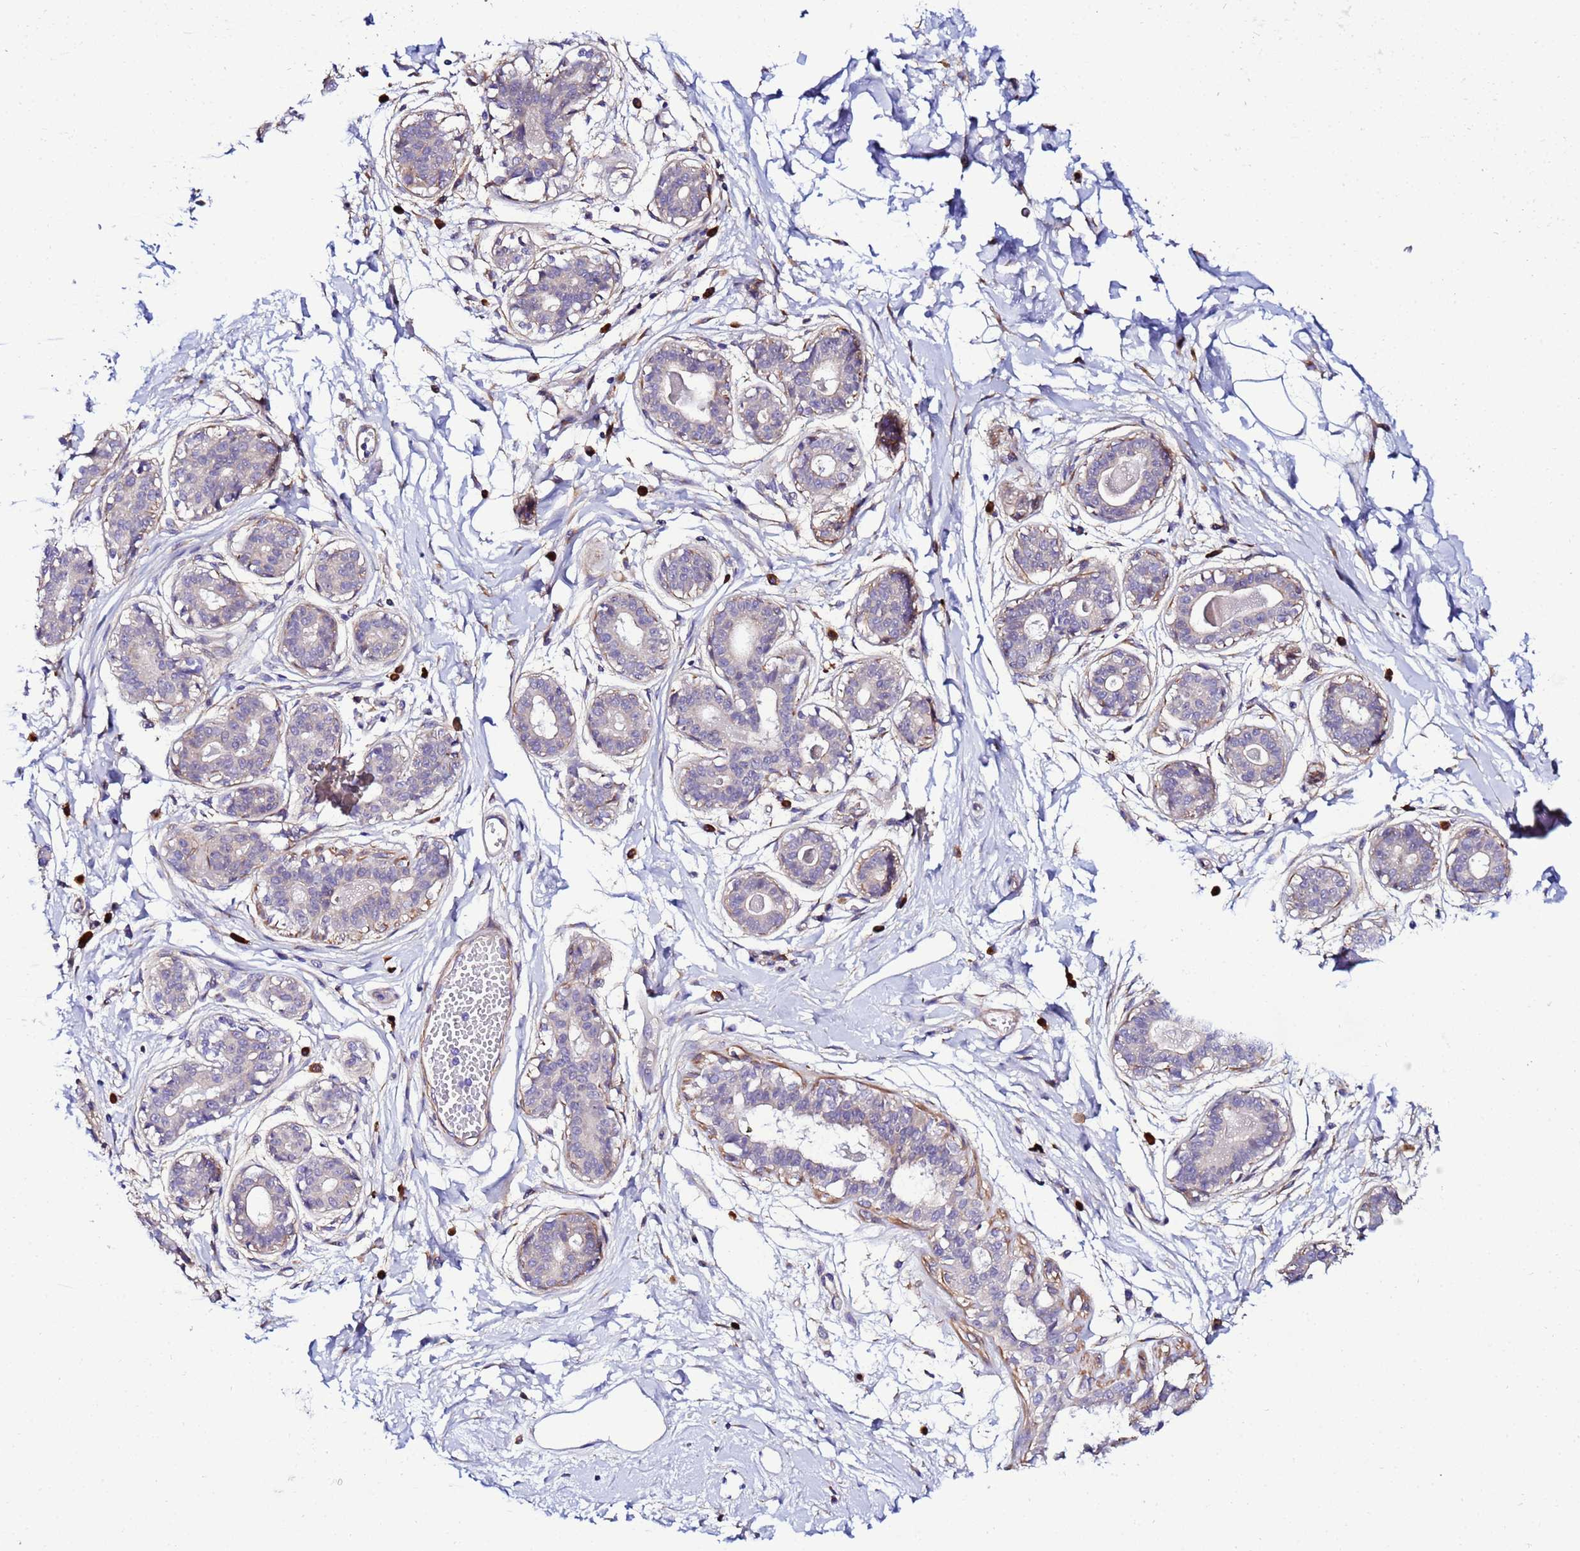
{"staining": {"intensity": "negative", "quantity": "none", "location": "none"}, "tissue": "breast", "cell_type": "Adipocytes", "image_type": "normal", "snomed": [{"axis": "morphology", "description": "Normal tissue, NOS"}, {"axis": "topography", "description": "Breast"}], "caption": "Immunohistochemical staining of normal breast demonstrates no significant staining in adipocytes.", "gene": "JRKL", "patient": {"sex": "female", "age": 45}}